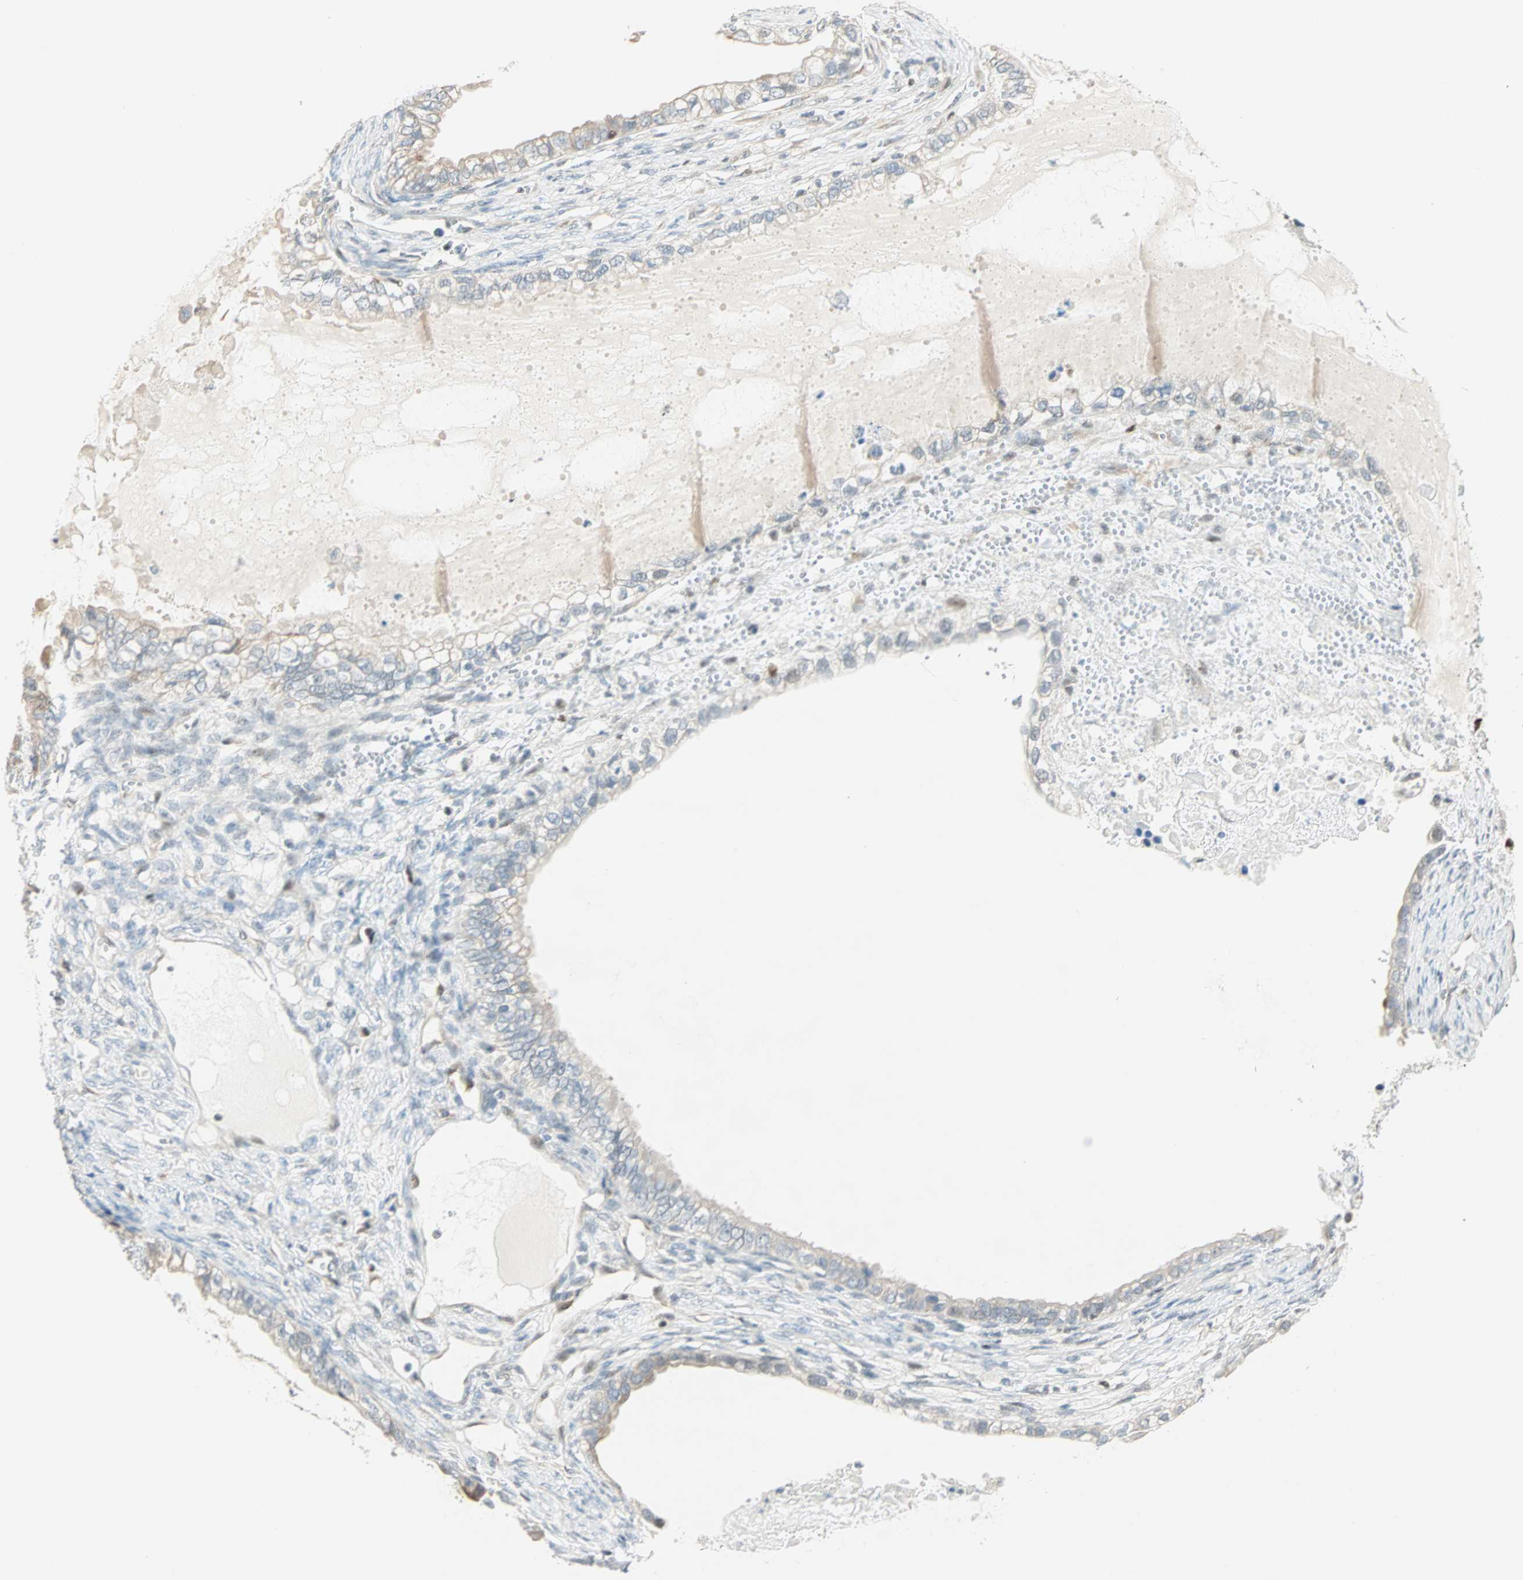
{"staining": {"intensity": "weak", "quantity": "<25%", "location": "cytoplasmic/membranous"}, "tissue": "ovarian cancer", "cell_type": "Tumor cells", "image_type": "cancer", "snomed": [{"axis": "morphology", "description": "Cystadenocarcinoma, mucinous, NOS"}, {"axis": "topography", "description": "Ovary"}], "caption": "Tumor cells are negative for brown protein staining in ovarian cancer (mucinous cystadenocarcinoma). (DAB immunohistochemistry (IHC) visualized using brightfield microscopy, high magnification).", "gene": "MSX2", "patient": {"sex": "female", "age": 80}}